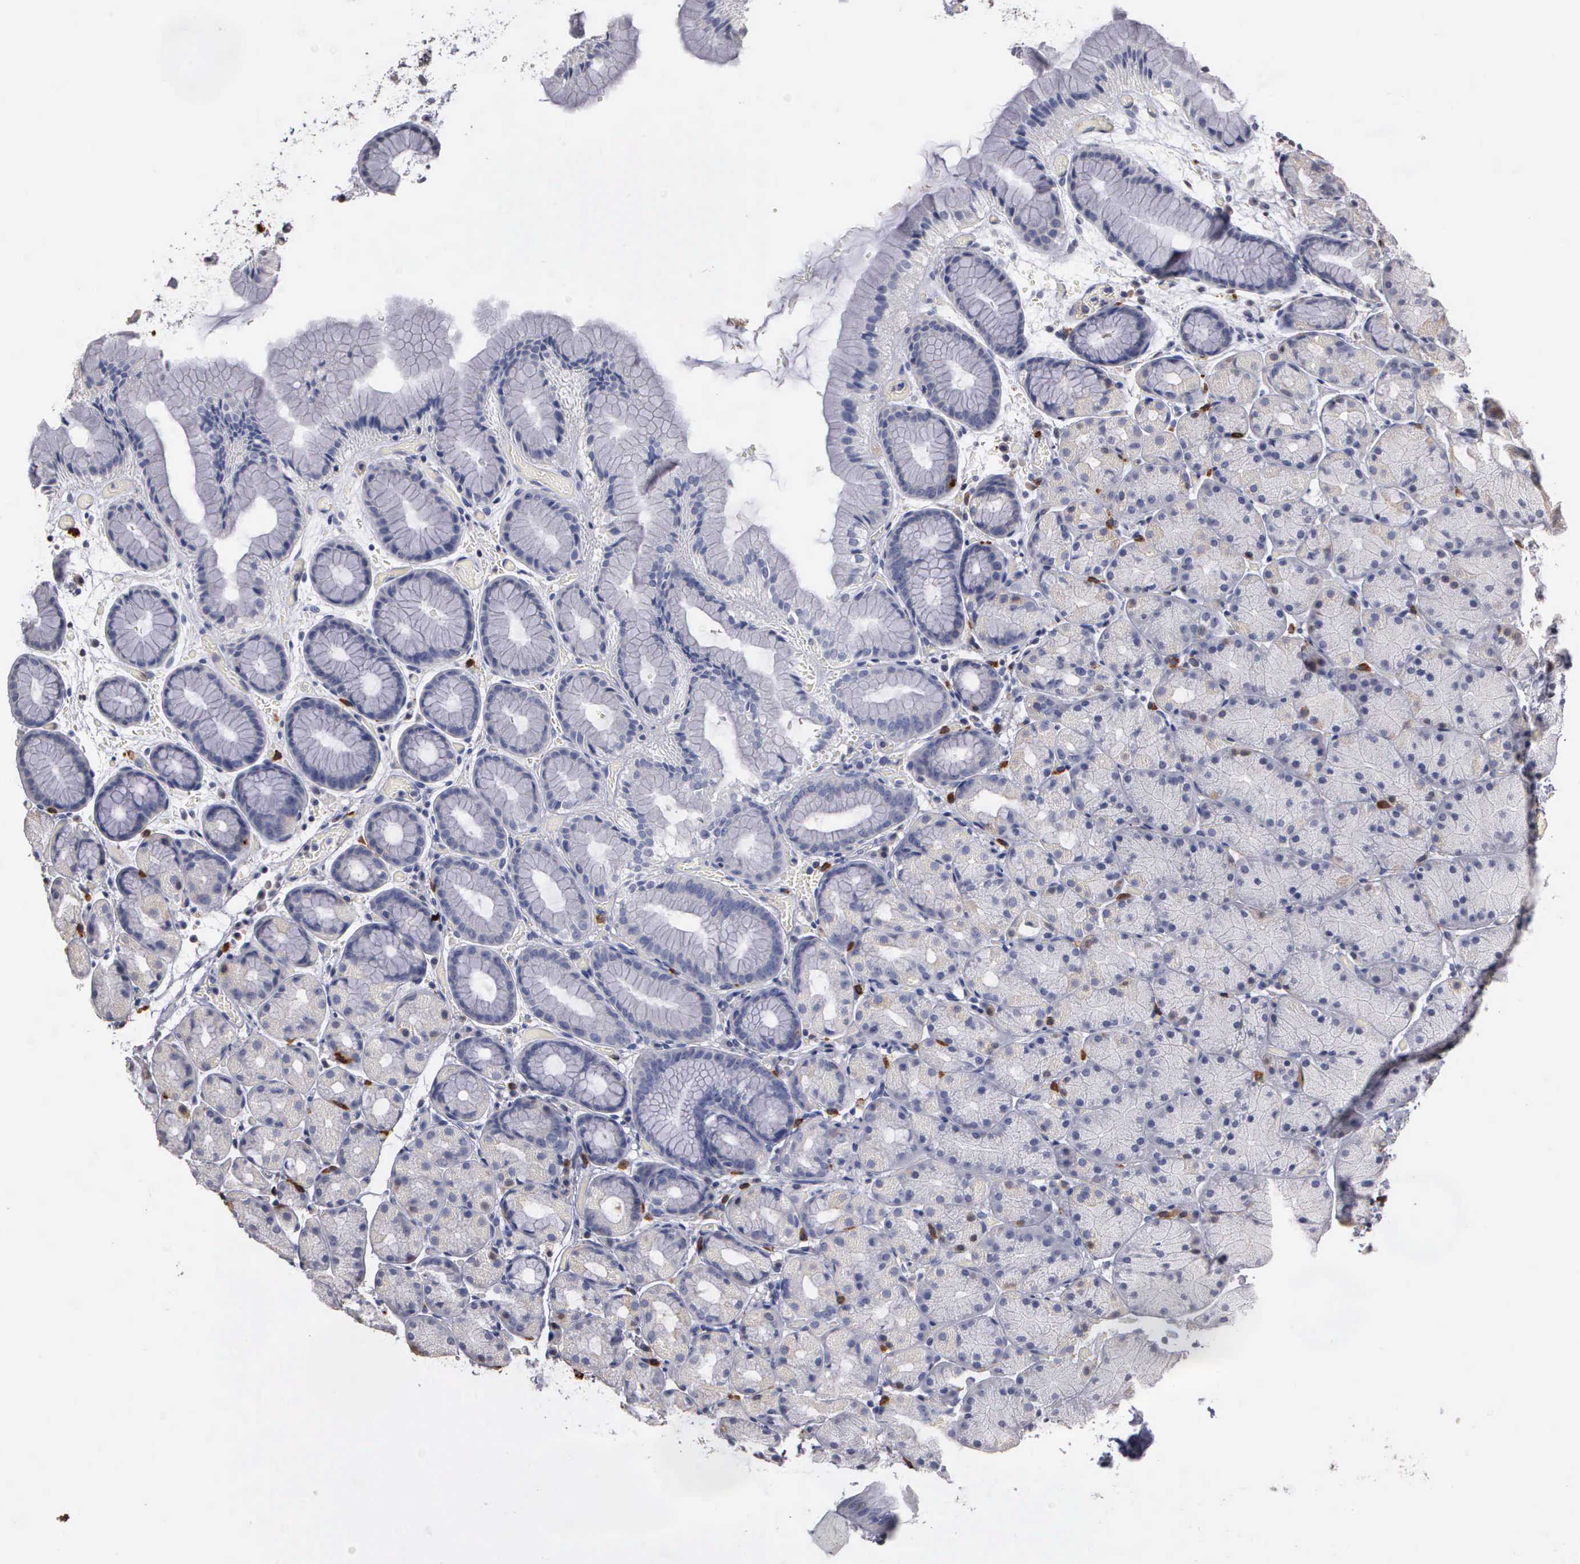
{"staining": {"intensity": "negative", "quantity": "none", "location": "none"}, "tissue": "stomach", "cell_type": "Glandular cells", "image_type": "normal", "snomed": [{"axis": "morphology", "description": "Normal tissue, NOS"}, {"axis": "topography", "description": "Stomach, upper"}], "caption": "This is an immunohistochemistry (IHC) image of unremarkable human stomach. There is no expression in glandular cells.", "gene": "ENO3", "patient": {"sex": "male", "age": 47}}